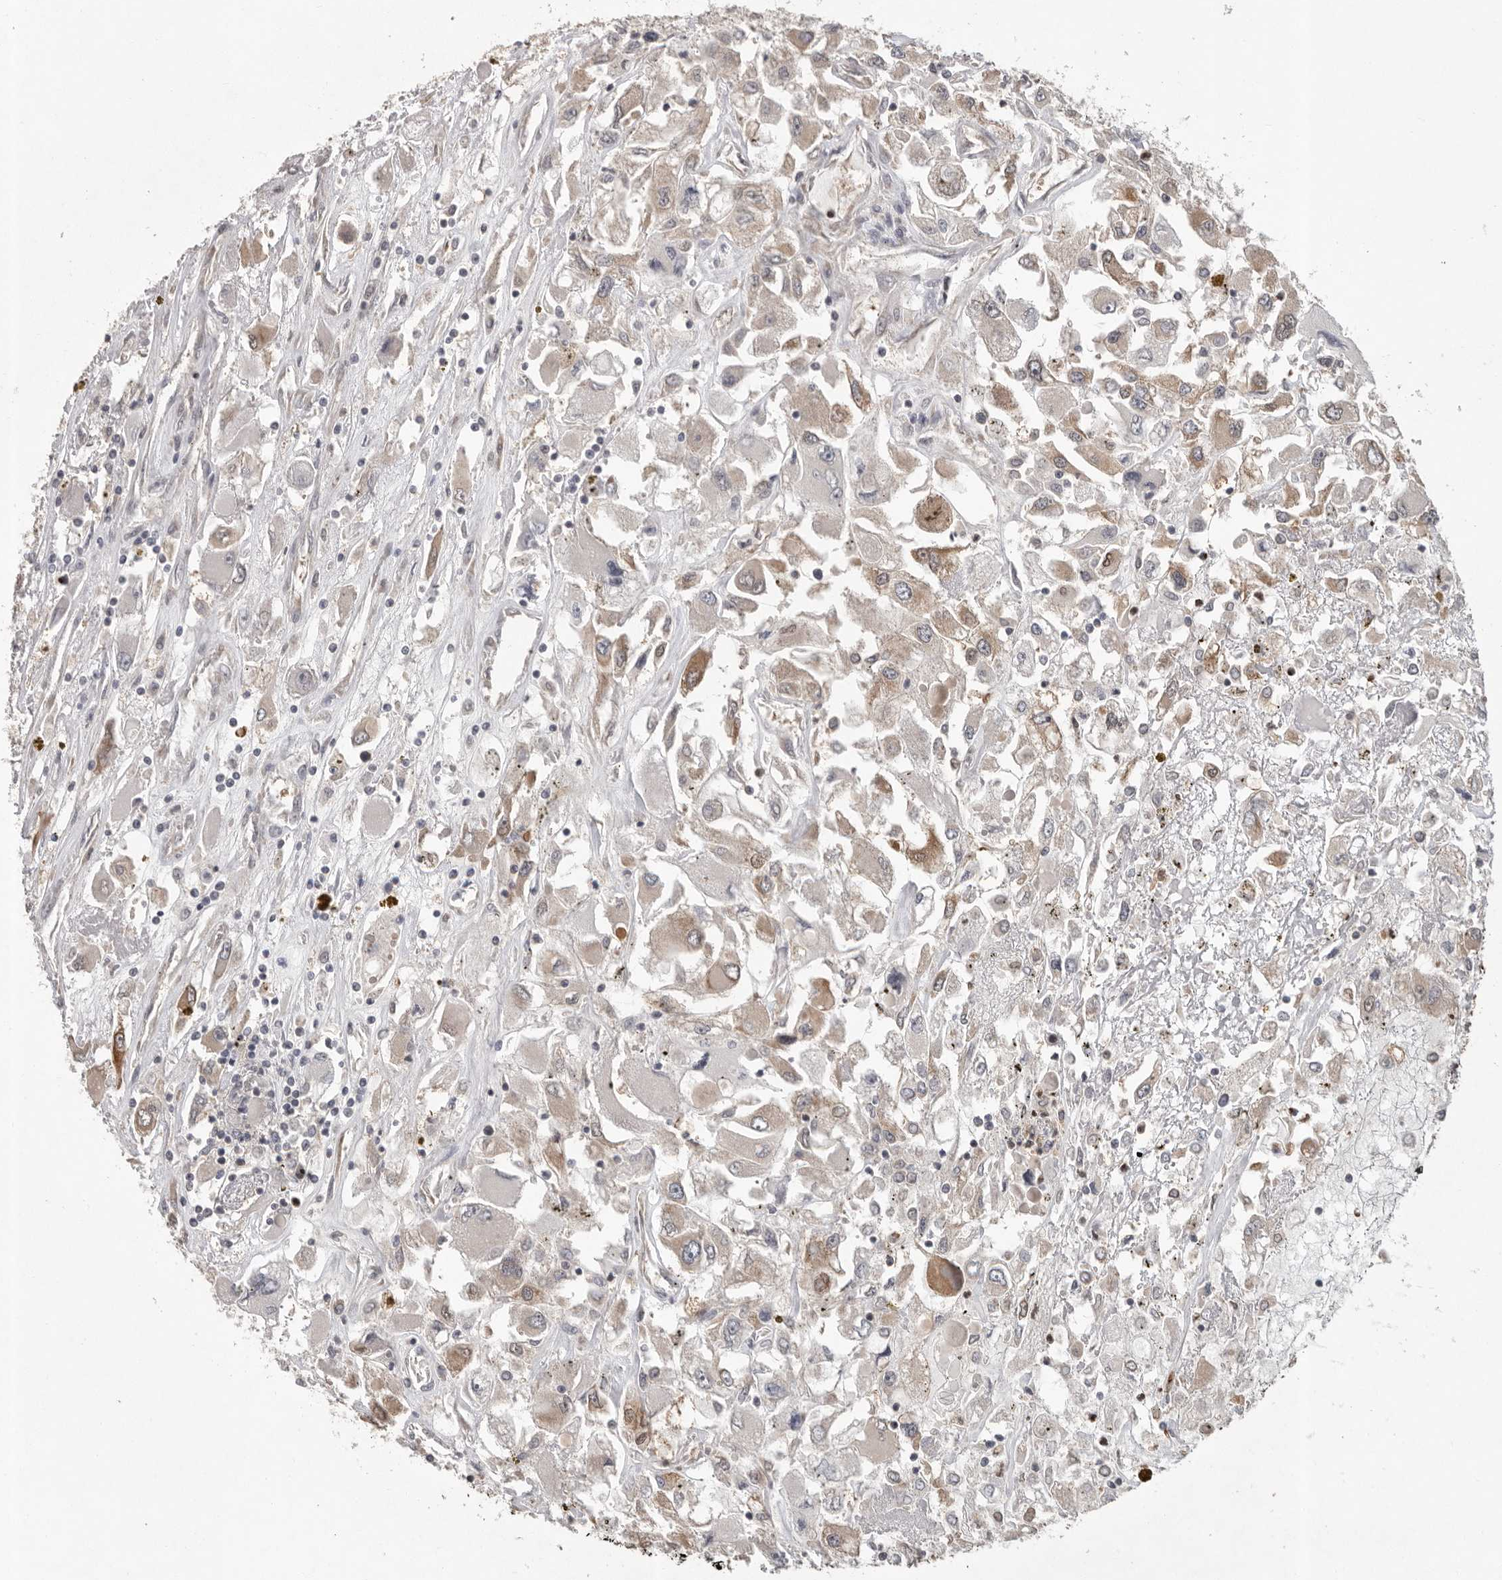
{"staining": {"intensity": "moderate", "quantity": "<25%", "location": "cytoplasmic/membranous"}, "tissue": "renal cancer", "cell_type": "Tumor cells", "image_type": "cancer", "snomed": [{"axis": "morphology", "description": "Adenocarcinoma, NOS"}, {"axis": "topography", "description": "Kidney"}], "caption": "Approximately <25% of tumor cells in renal adenocarcinoma demonstrate moderate cytoplasmic/membranous protein staining as visualized by brown immunohistochemical staining.", "gene": "RALGPS2", "patient": {"sex": "female", "age": 52}}